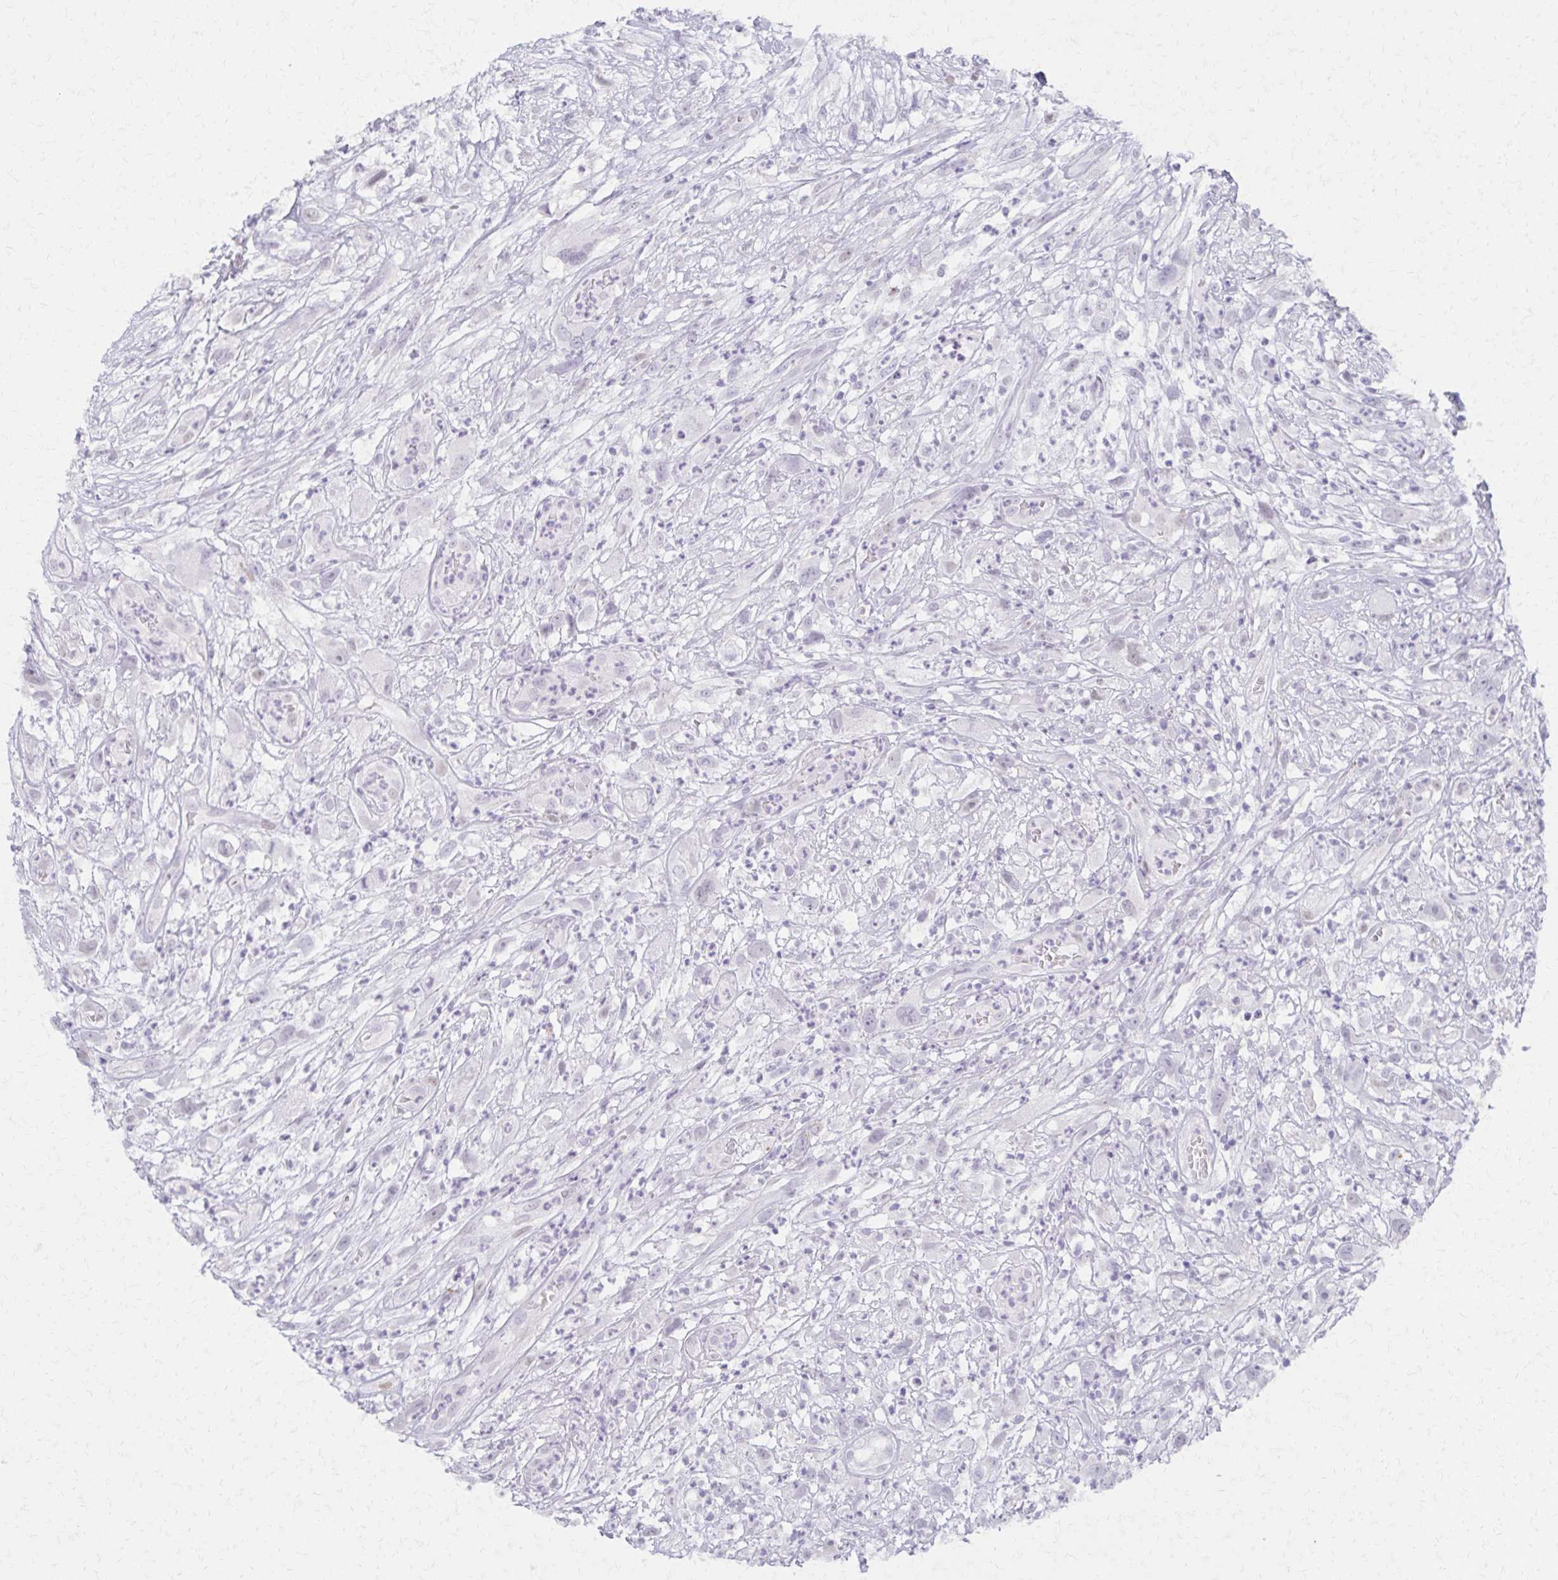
{"staining": {"intensity": "negative", "quantity": "none", "location": "none"}, "tissue": "head and neck cancer", "cell_type": "Tumor cells", "image_type": "cancer", "snomed": [{"axis": "morphology", "description": "Squamous cell carcinoma, NOS"}, {"axis": "topography", "description": "Head-Neck"}], "caption": "Squamous cell carcinoma (head and neck) stained for a protein using immunohistochemistry displays no staining tumor cells.", "gene": "MORC4", "patient": {"sex": "male", "age": 65}}